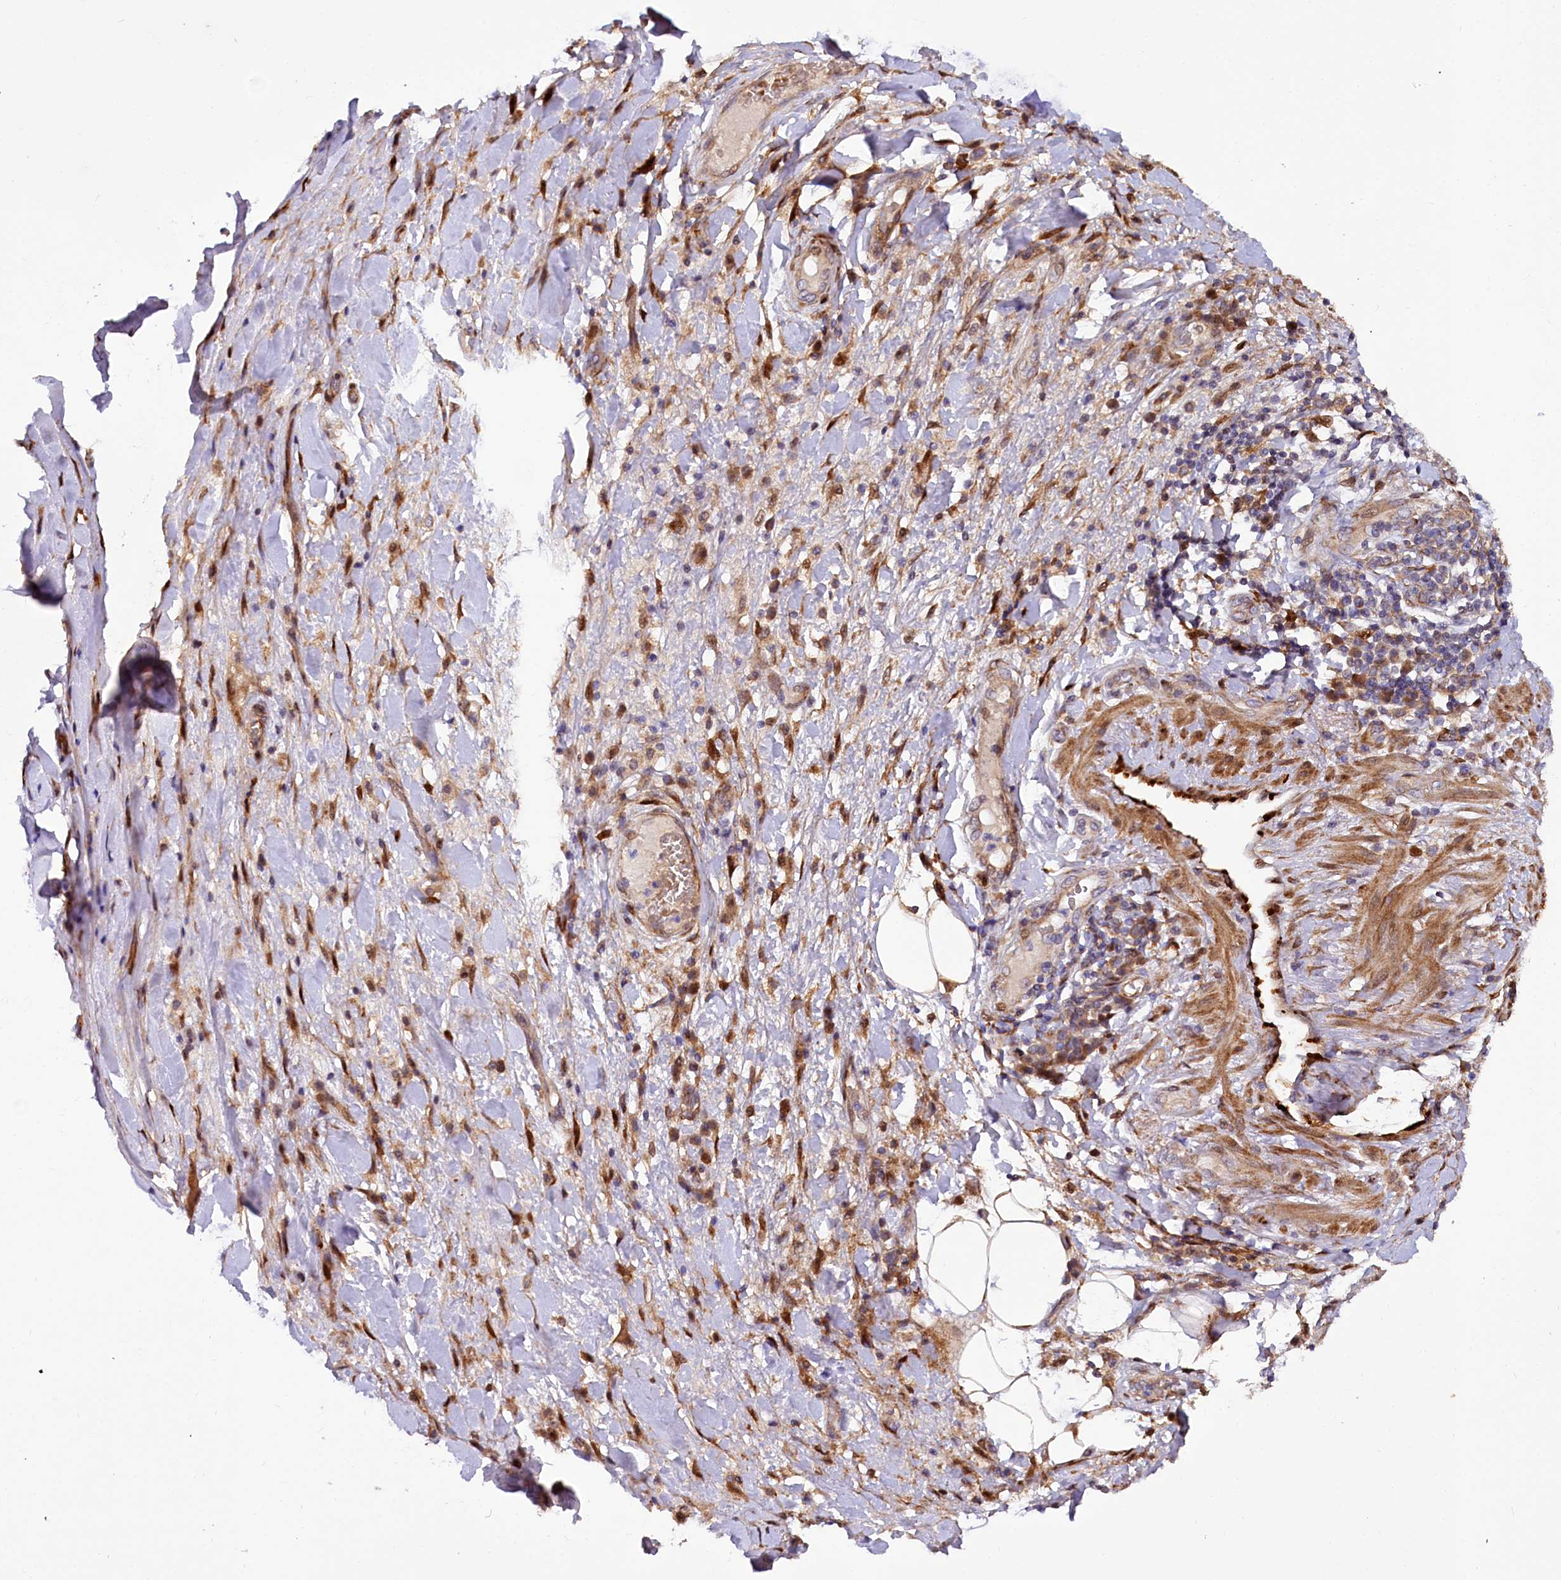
{"staining": {"intensity": "strong", "quantity": ">75%", "location": "nuclear"}, "tissue": "adipose tissue", "cell_type": "Adipocytes", "image_type": "normal", "snomed": [{"axis": "morphology", "description": "Normal tissue, NOS"}, {"axis": "morphology", "description": "Squamous cell carcinoma, NOS"}, {"axis": "topography", "description": "Lymph node"}, {"axis": "topography", "description": "Bronchus"}, {"axis": "topography", "description": "Lung"}], "caption": "Immunohistochemistry histopathology image of normal adipose tissue stained for a protein (brown), which shows high levels of strong nuclear staining in about >75% of adipocytes.", "gene": "PDZRN3", "patient": {"sex": "male", "age": 66}}